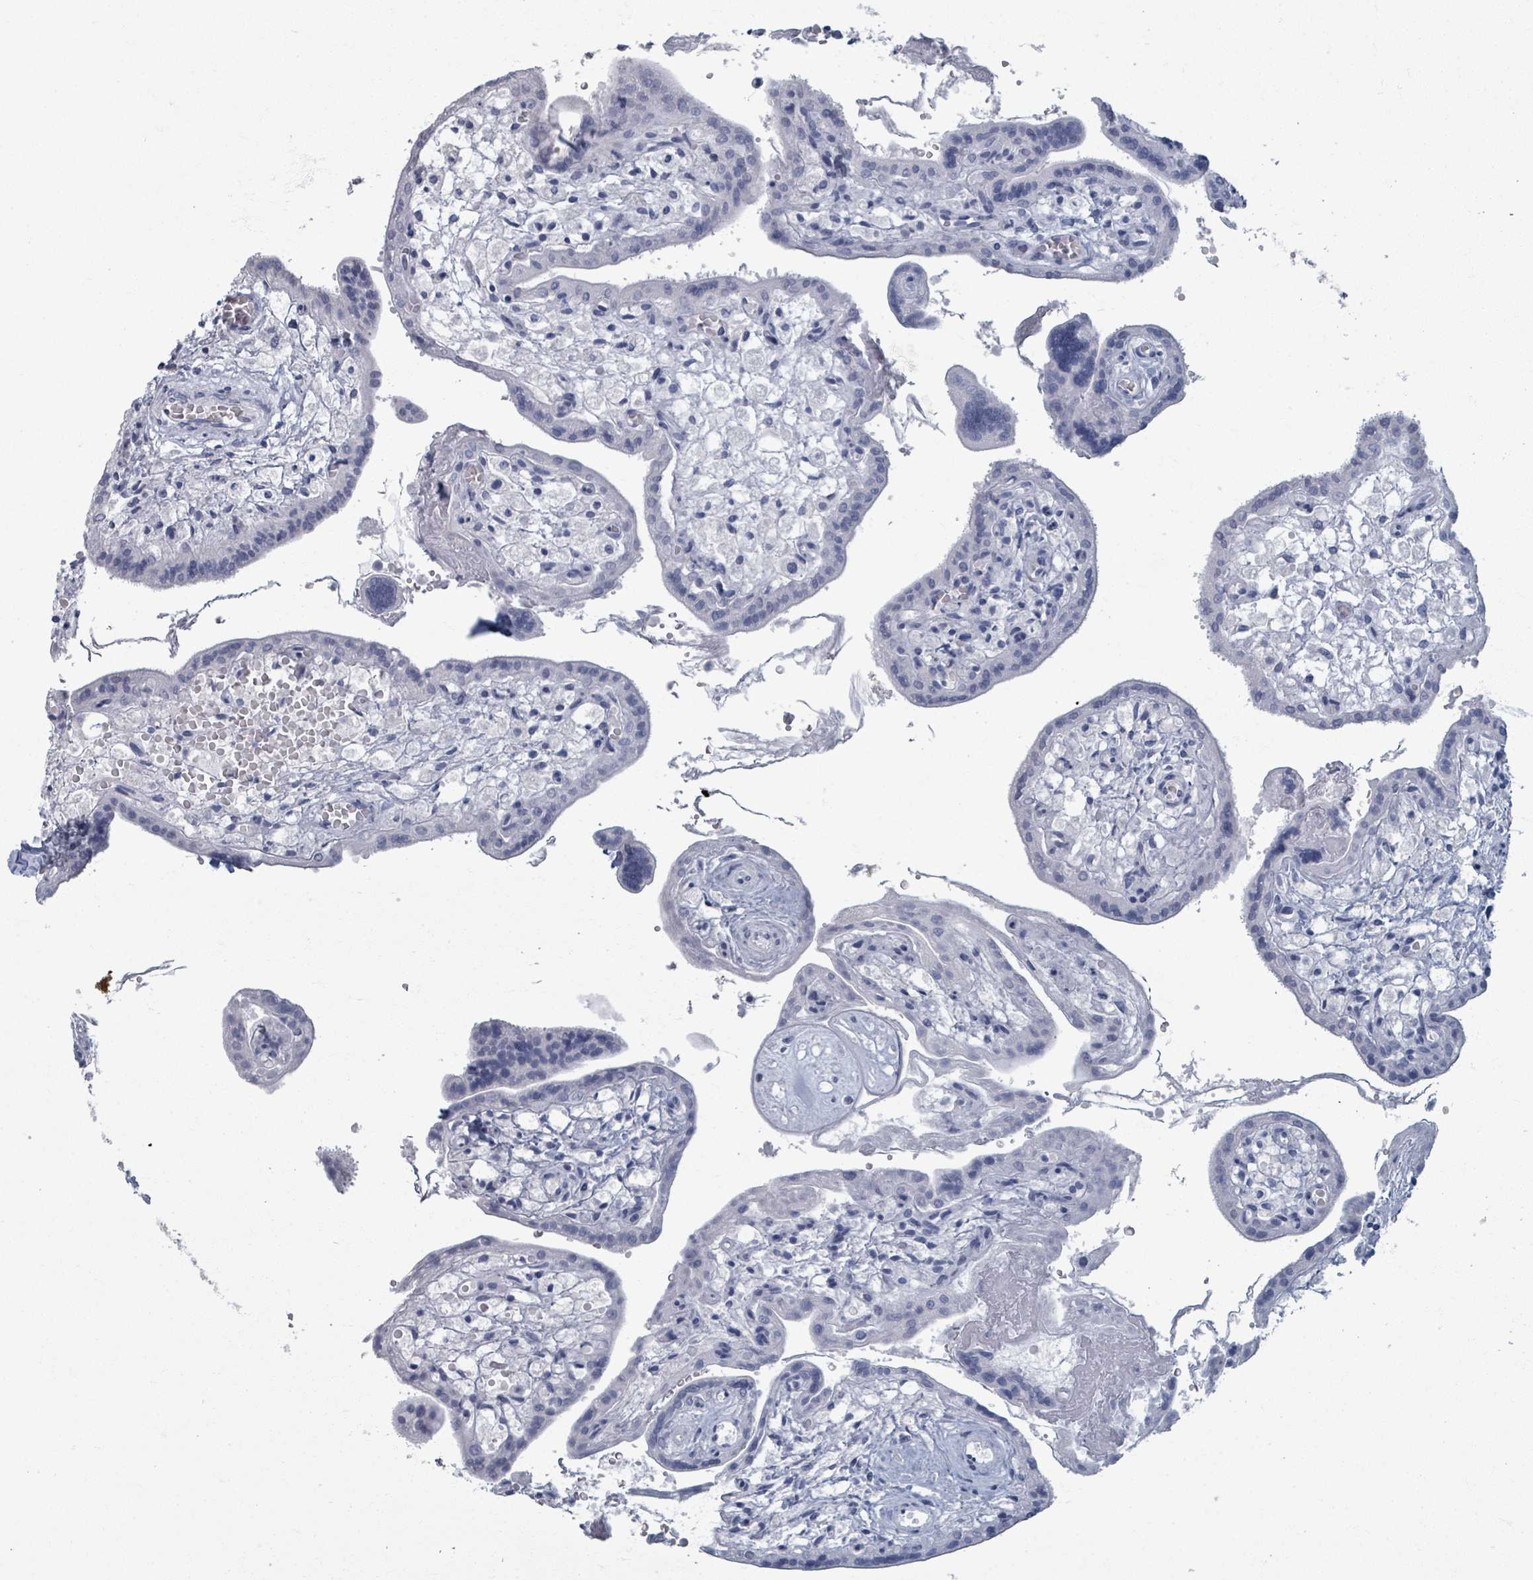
{"staining": {"intensity": "negative", "quantity": "none", "location": "none"}, "tissue": "placenta", "cell_type": "Decidual cells", "image_type": "normal", "snomed": [{"axis": "morphology", "description": "Normal tissue, NOS"}, {"axis": "topography", "description": "Placenta"}], "caption": "An image of placenta stained for a protein shows no brown staining in decidual cells.", "gene": "TAS2R1", "patient": {"sex": "female", "age": 37}}